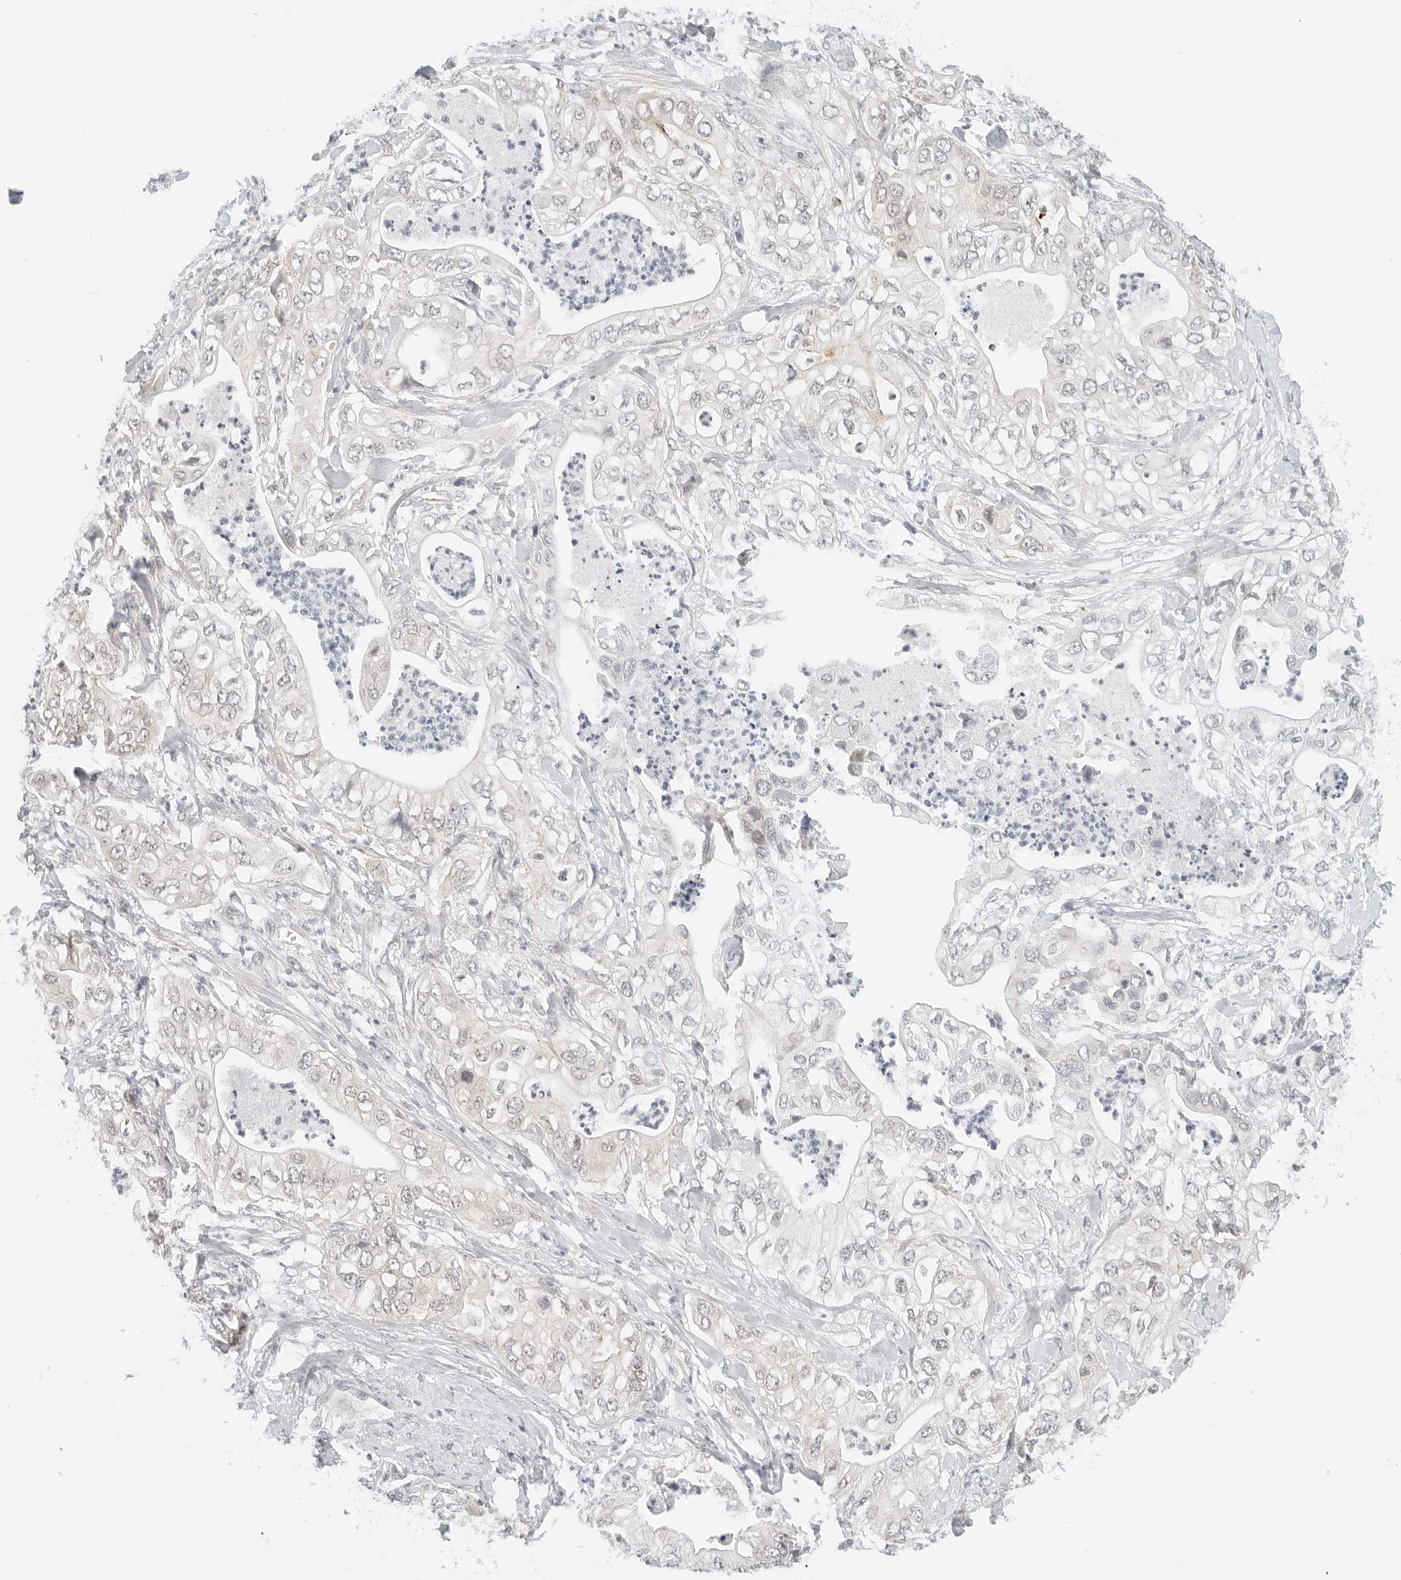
{"staining": {"intensity": "weak", "quantity": "<25%", "location": "nuclear"}, "tissue": "pancreatic cancer", "cell_type": "Tumor cells", "image_type": "cancer", "snomed": [{"axis": "morphology", "description": "Adenocarcinoma, NOS"}, {"axis": "topography", "description": "Pancreas"}], "caption": "High power microscopy image of an IHC image of pancreatic cancer, revealing no significant expression in tumor cells.", "gene": "NEO1", "patient": {"sex": "female", "age": 78}}